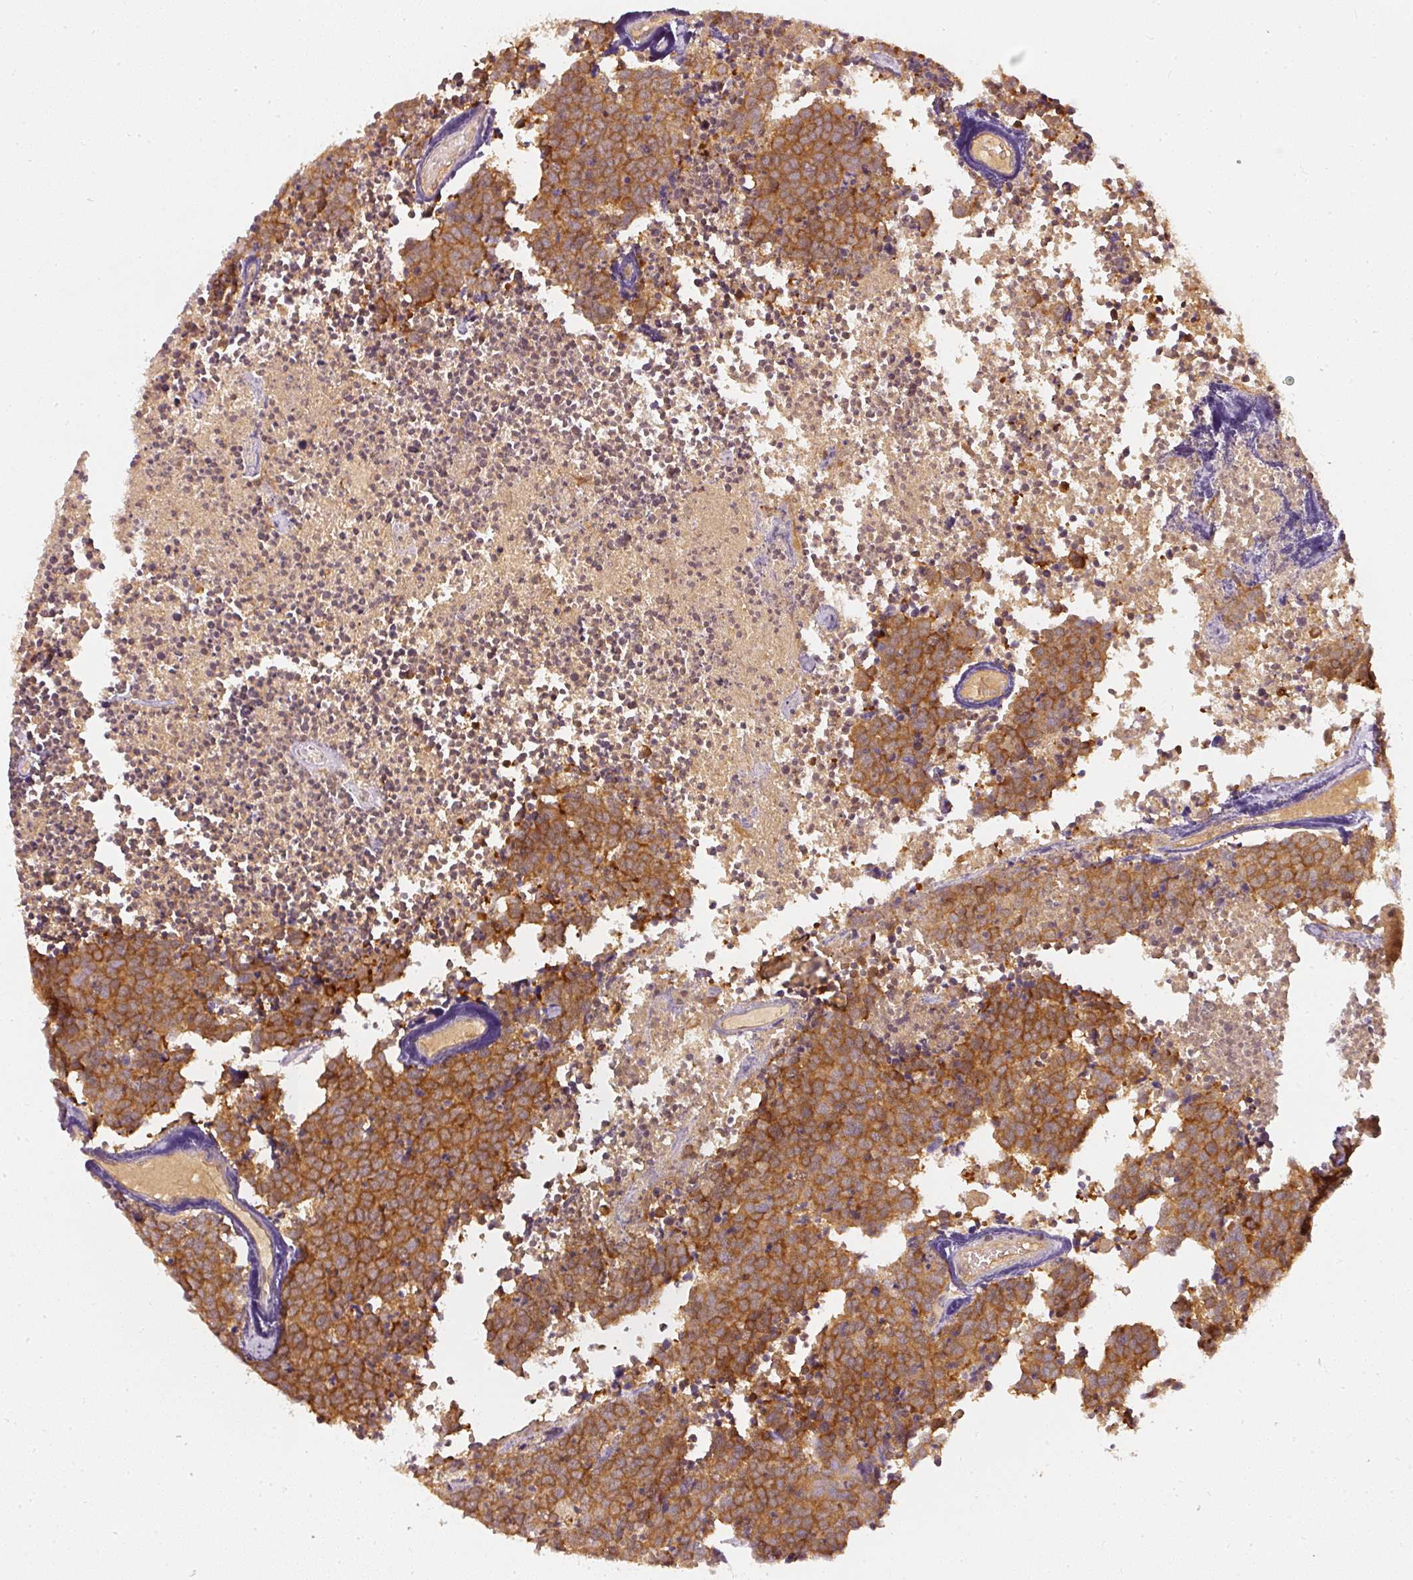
{"staining": {"intensity": "strong", "quantity": ">75%", "location": "cytoplasmic/membranous"}, "tissue": "carcinoid", "cell_type": "Tumor cells", "image_type": "cancer", "snomed": [{"axis": "morphology", "description": "Carcinoid, malignant, NOS"}, {"axis": "topography", "description": "Skin"}], "caption": "Protein expression by immunohistochemistry (IHC) reveals strong cytoplasmic/membranous expression in approximately >75% of tumor cells in carcinoid.", "gene": "ASMTL", "patient": {"sex": "female", "age": 79}}